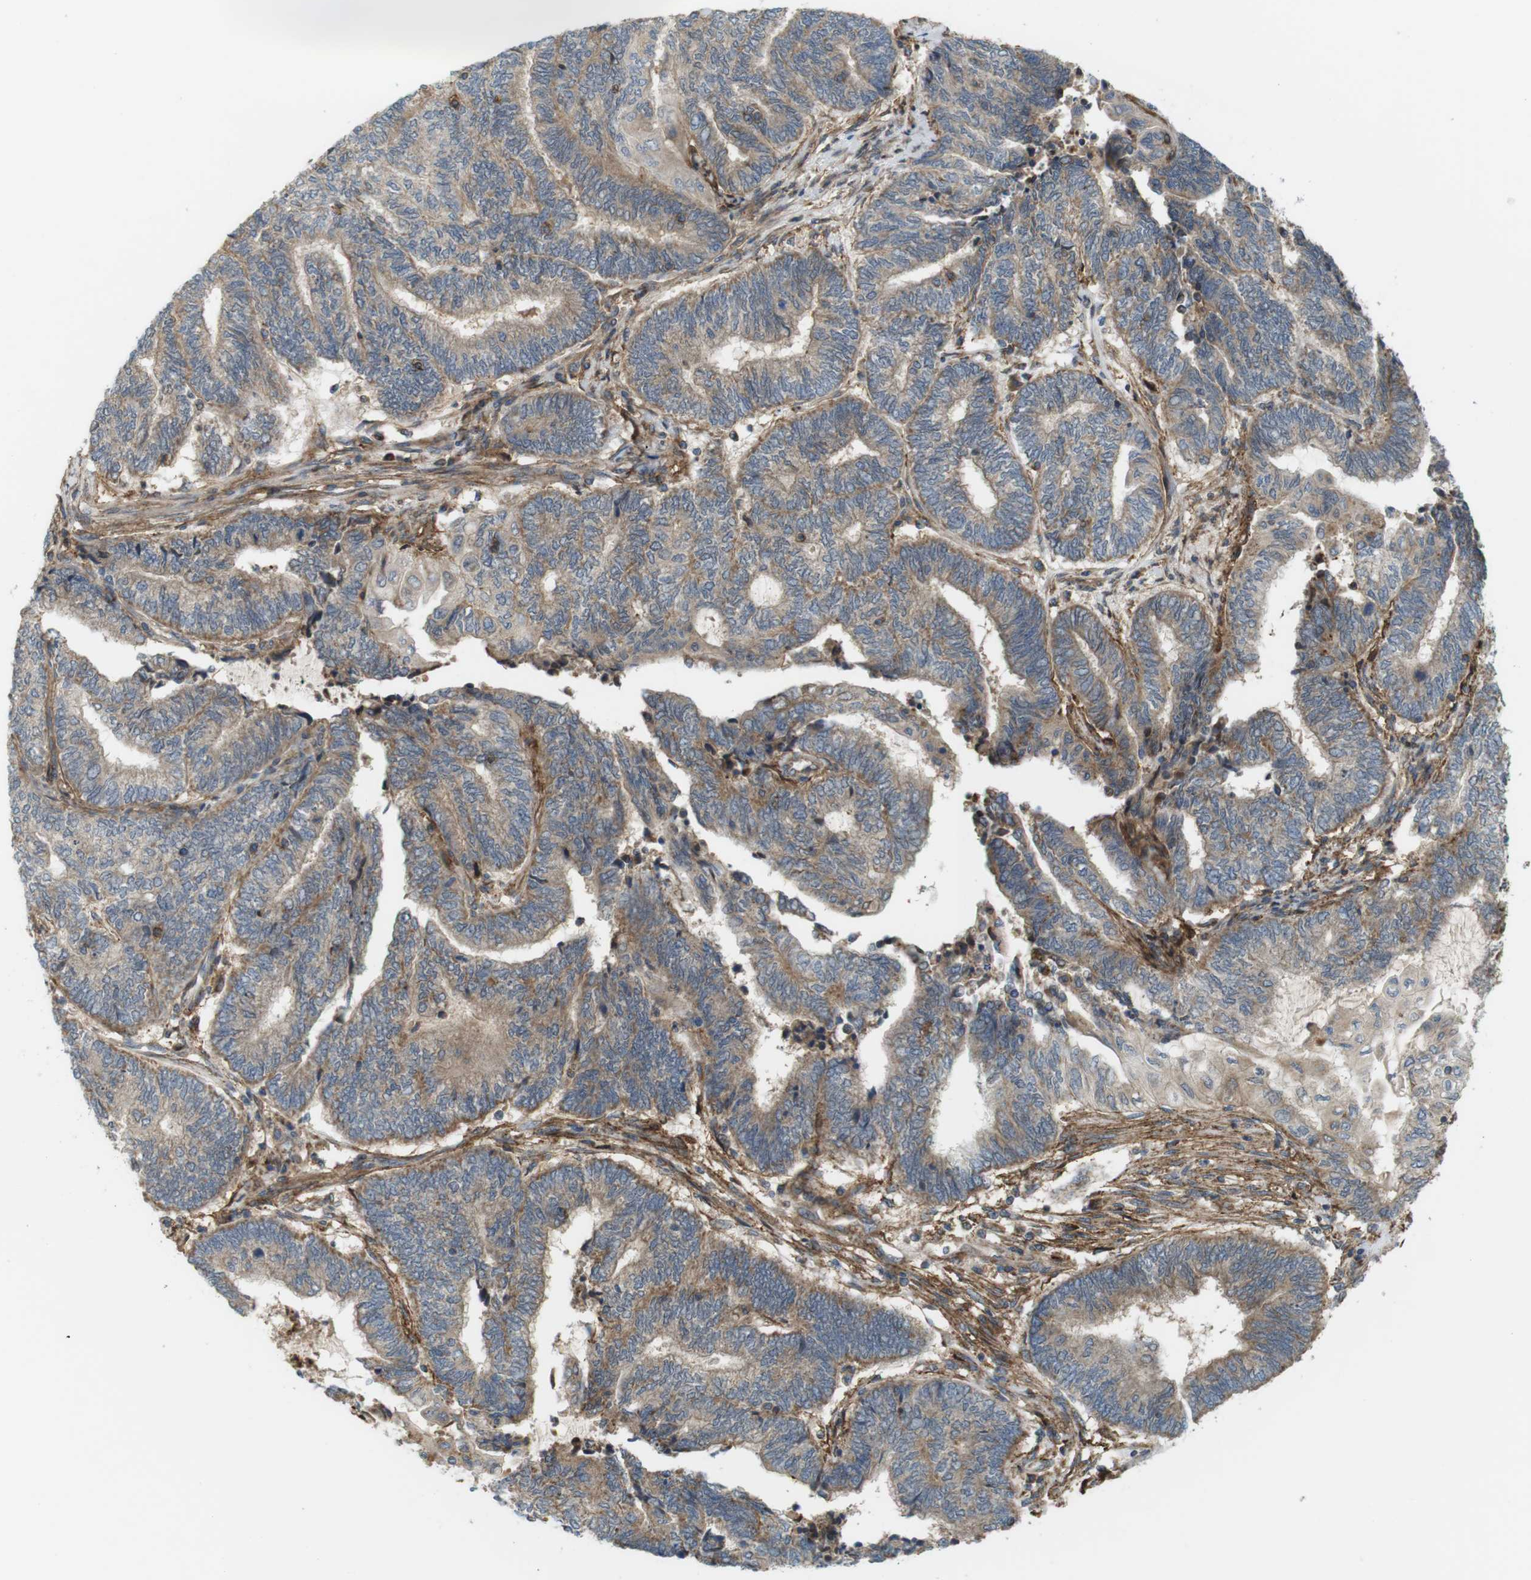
{"staining": {"intensity": "weak", "quantity": ">75%", "location": "cytoplasmic/membranous"}, "tissue": "endometrial cancer", "cell_type": "Tumor cells", "image_type": "cancer", "snomed": [{"axis": "morphology", "description": "Adenocarcinoma, NOS"}, {"axis": "topography", "description": "Uterus"}, {"axis": "topography", "description": "Endometrium"}], "caption": "Approximately >75% of tumor cells in human adenocarcinoma (endometrial) show weak cytoplasmic/membranous protein staining as visualized by brown immunohistochemical staining.", "gene": "DDAH2", "patient": {"sex": "female", "age": 70}}